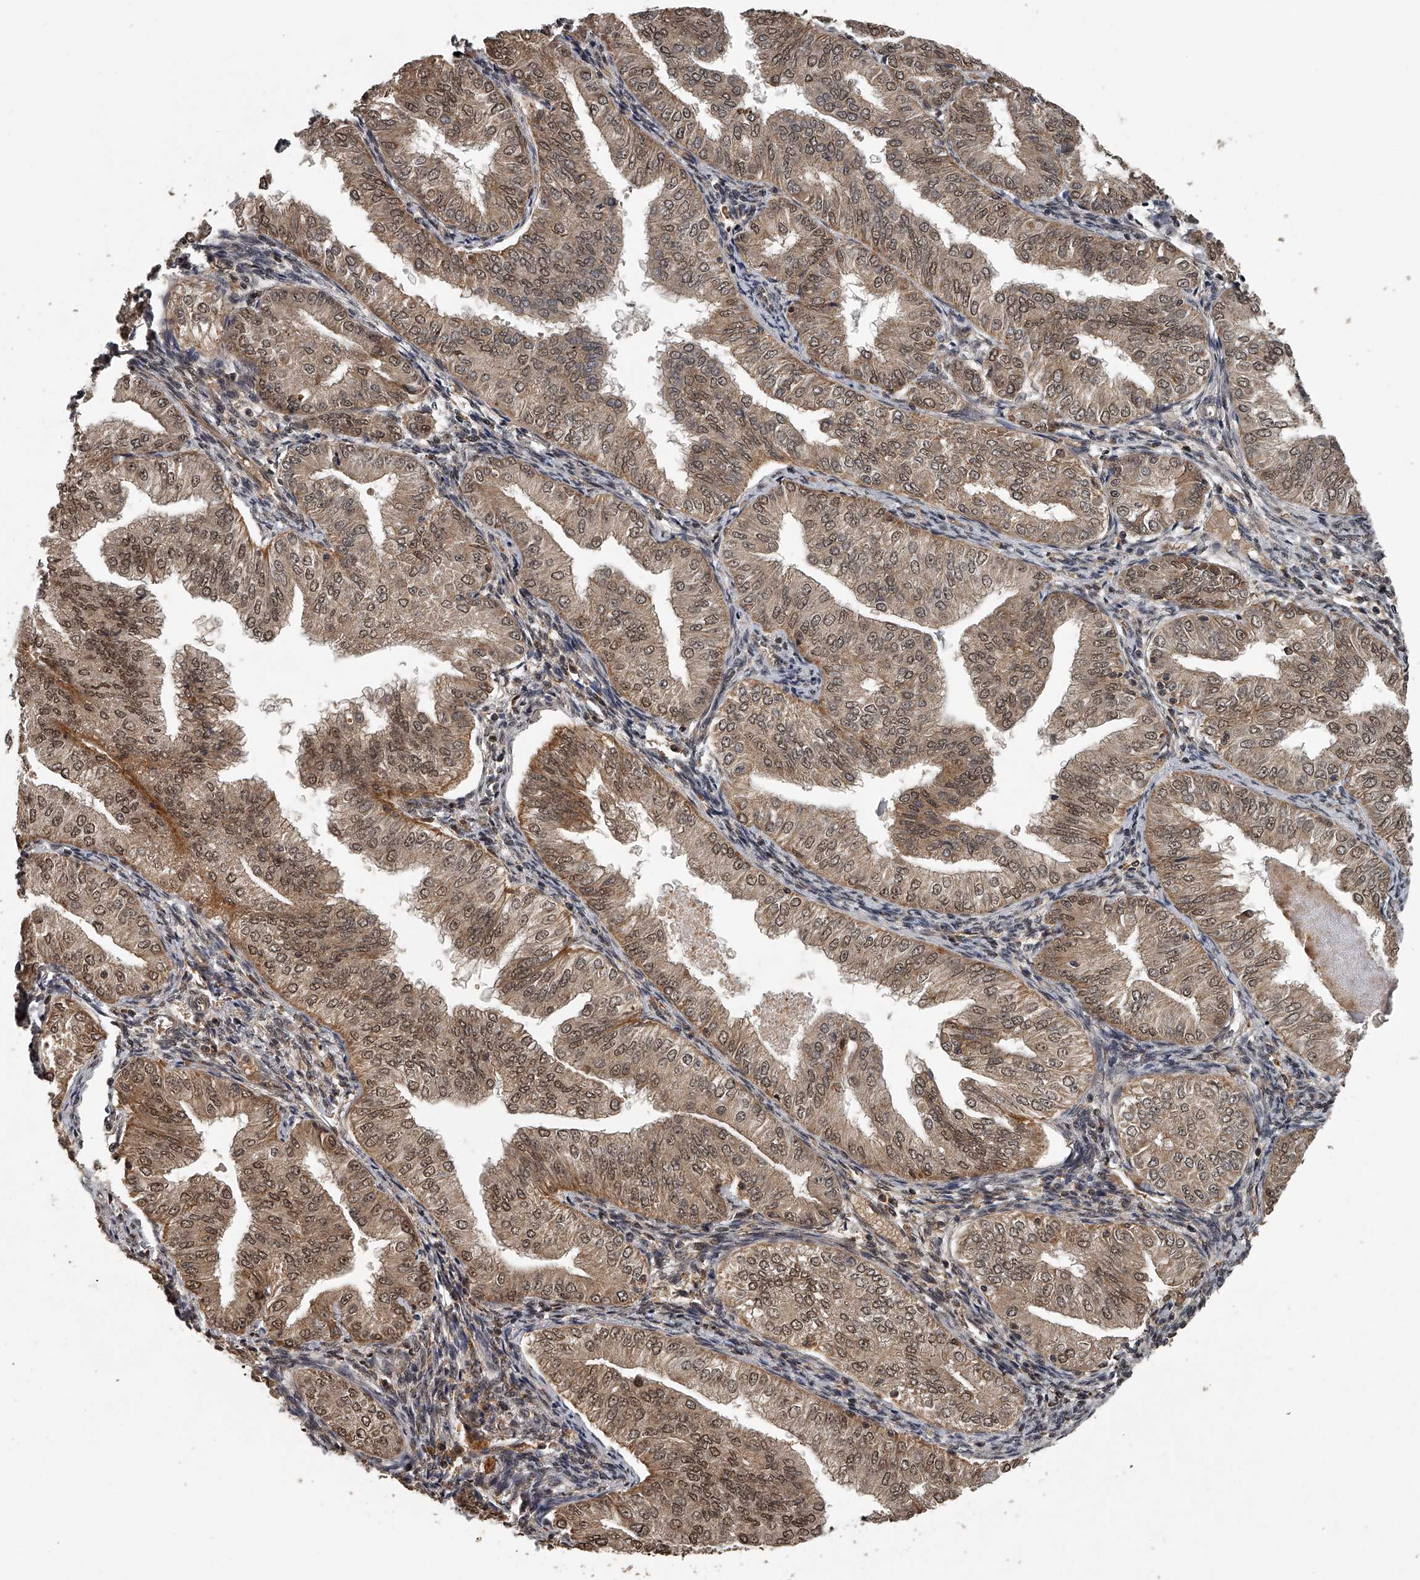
{"staining": {"intensity": "moderate", "quantity": ">75%", "location": "cytoplasmic/membranous,nuclear"}, "tissue": "endometrial cancer", "cell_type": "Tumor cells", "image_type": "cancer", "snomed": [{"axis": "morphology", "description": "Normal tissue, NOS"}, {"axis": "morphology", "description": "Adenocarcinoma, NOS"}, {"axis": "topography", "description": "Endometrium"}], "caption": "An immunohistochemistry micrograph of tumor tissue is shown. Protein staining in brown shows moderate cytoplasmic/membranous and nuclear positivity in adenocarcinoma (endometrial) within tumor cells.", "gene": "PLEKHG1", "patient": {"sex": "female", "age": 53}}